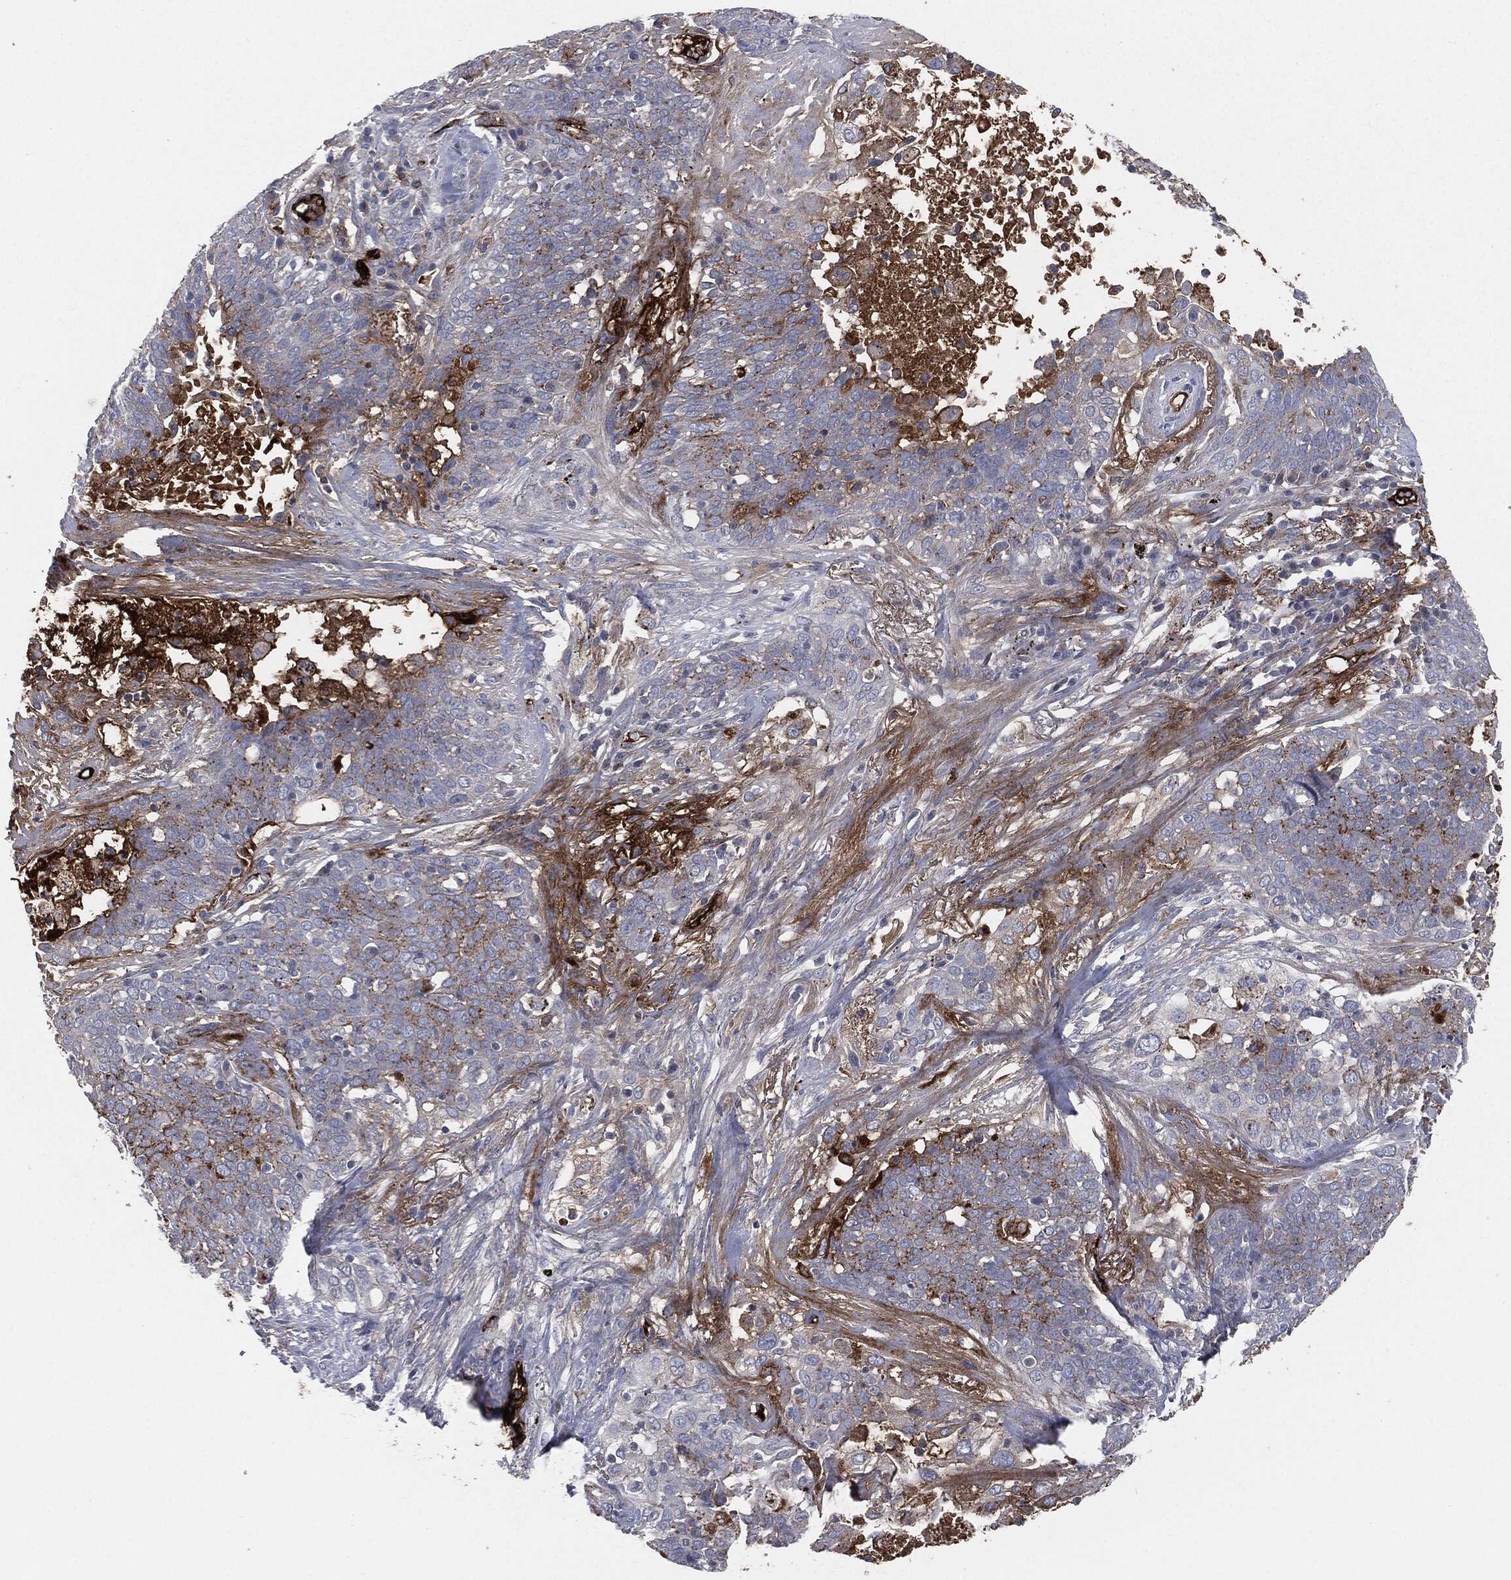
{"staining": {"intensity": "negative", "quantity": "none", "location": "none"}, "tissue": "lung cancer", "cell_type": "Tumor cells", "image_type": "cancer", "snomed": [{"axis": "morphology", "description": "Squamous cell carcinoma, NOS"}, {"axis": "topography", "description": "Lung"}], "caption": "Photomicrograph shows no protein expression in tumor cells of lung squamous cell carcinoma tissue.", "gene": "APOB", "patient": {"sex": "male", "age": 82}}